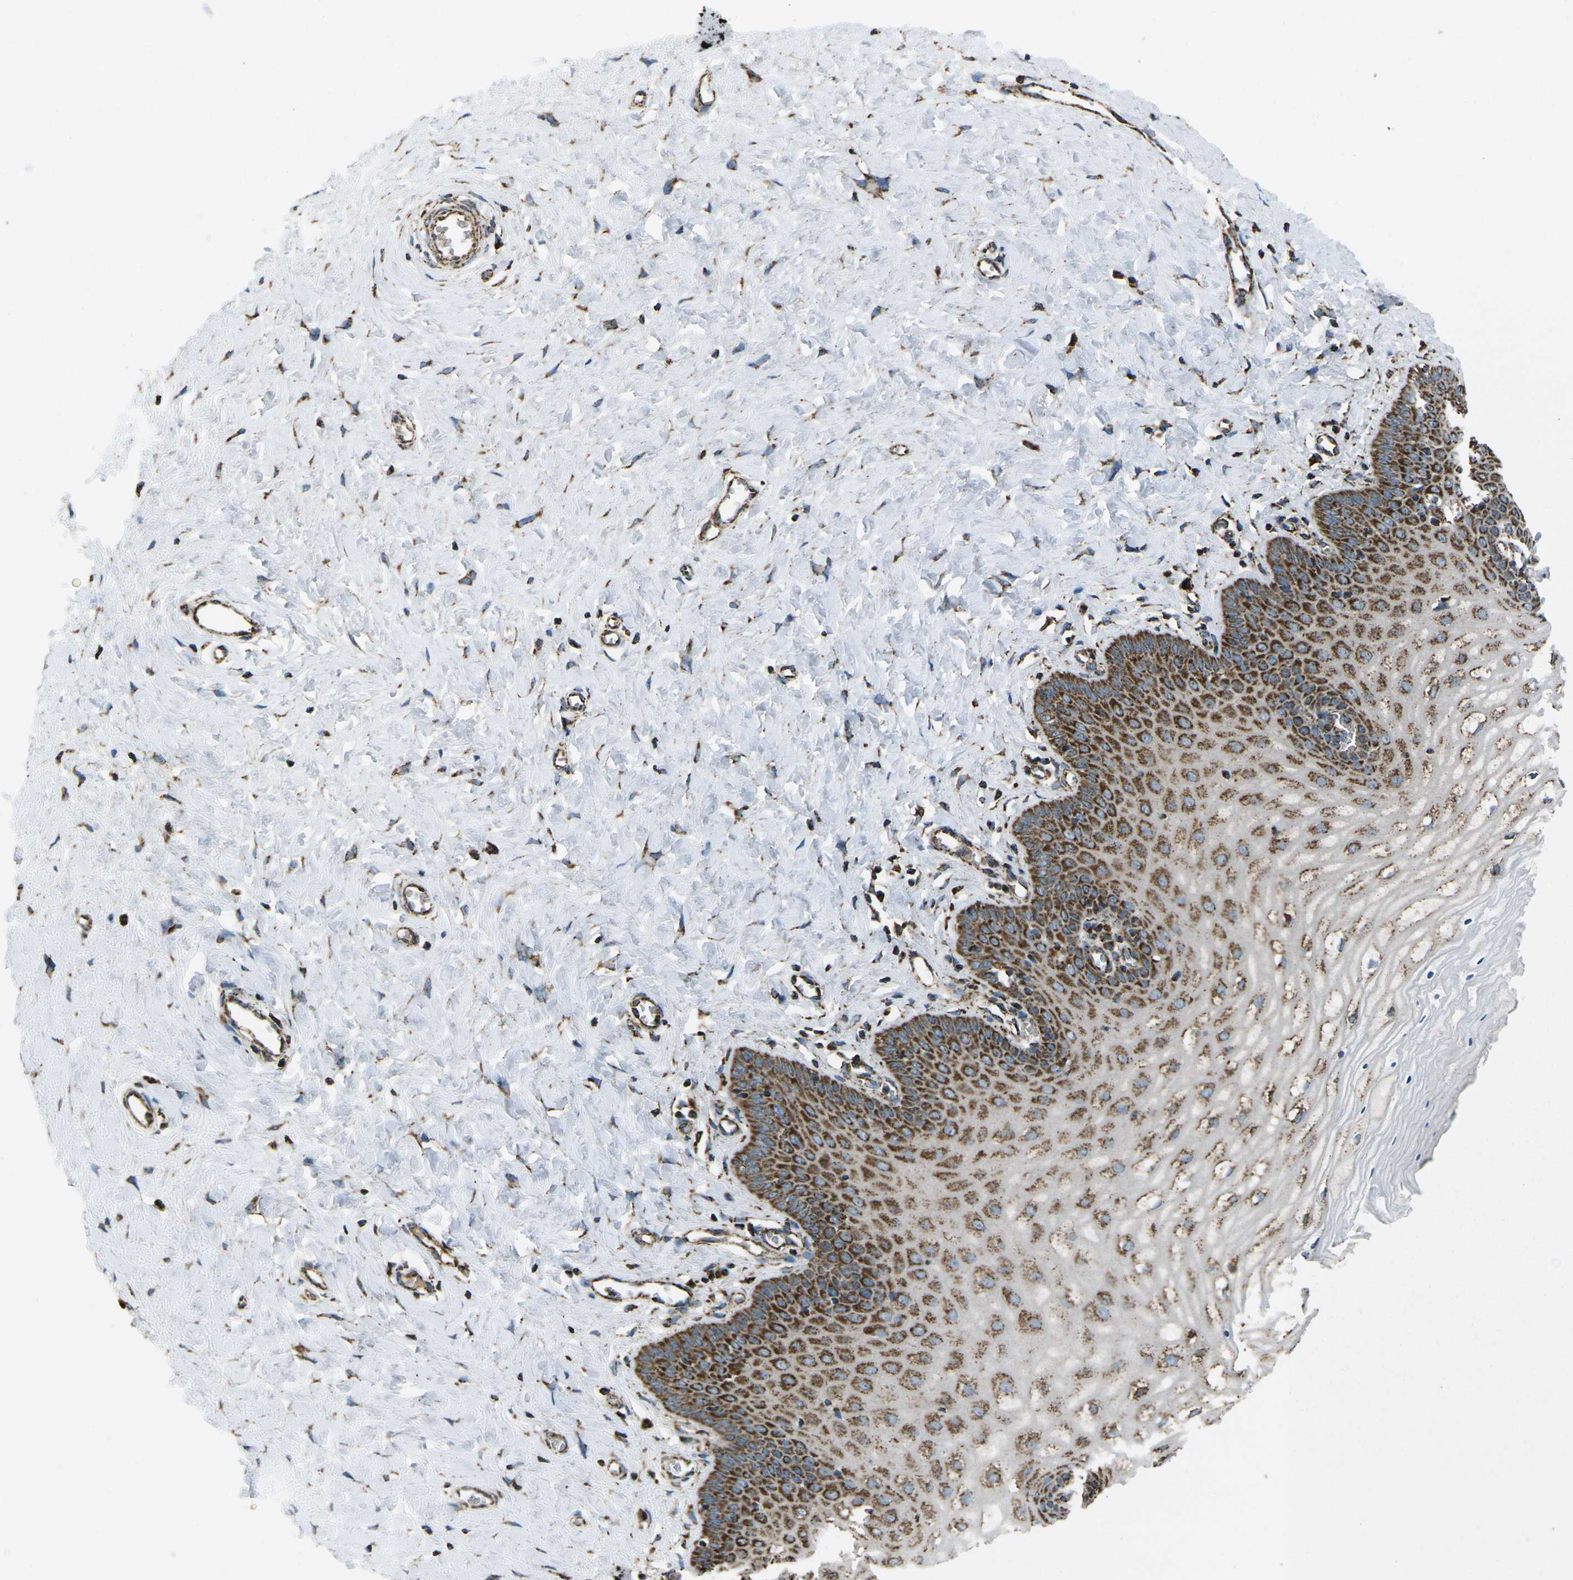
{"staining": {"intensity": "strong", "quantity": ">75%", "location": "cytoplasmic/membranous"}, "tissue": "cervix", "cell_type": "Glandular cells", "image_type": "normal", "snomed": [{"axis": "morphology", "description": "Normal tissue, NOS"}, {"axis": "topography", "description": "Cervix"}], "caption": "Protein expression analysis of normal cervix demonstrates strong cytoplasmic/membranous expression in approximately >75% of glandular cells.", "gene": "KLHL5", "patient": {"sex": "female", "age": 55}}